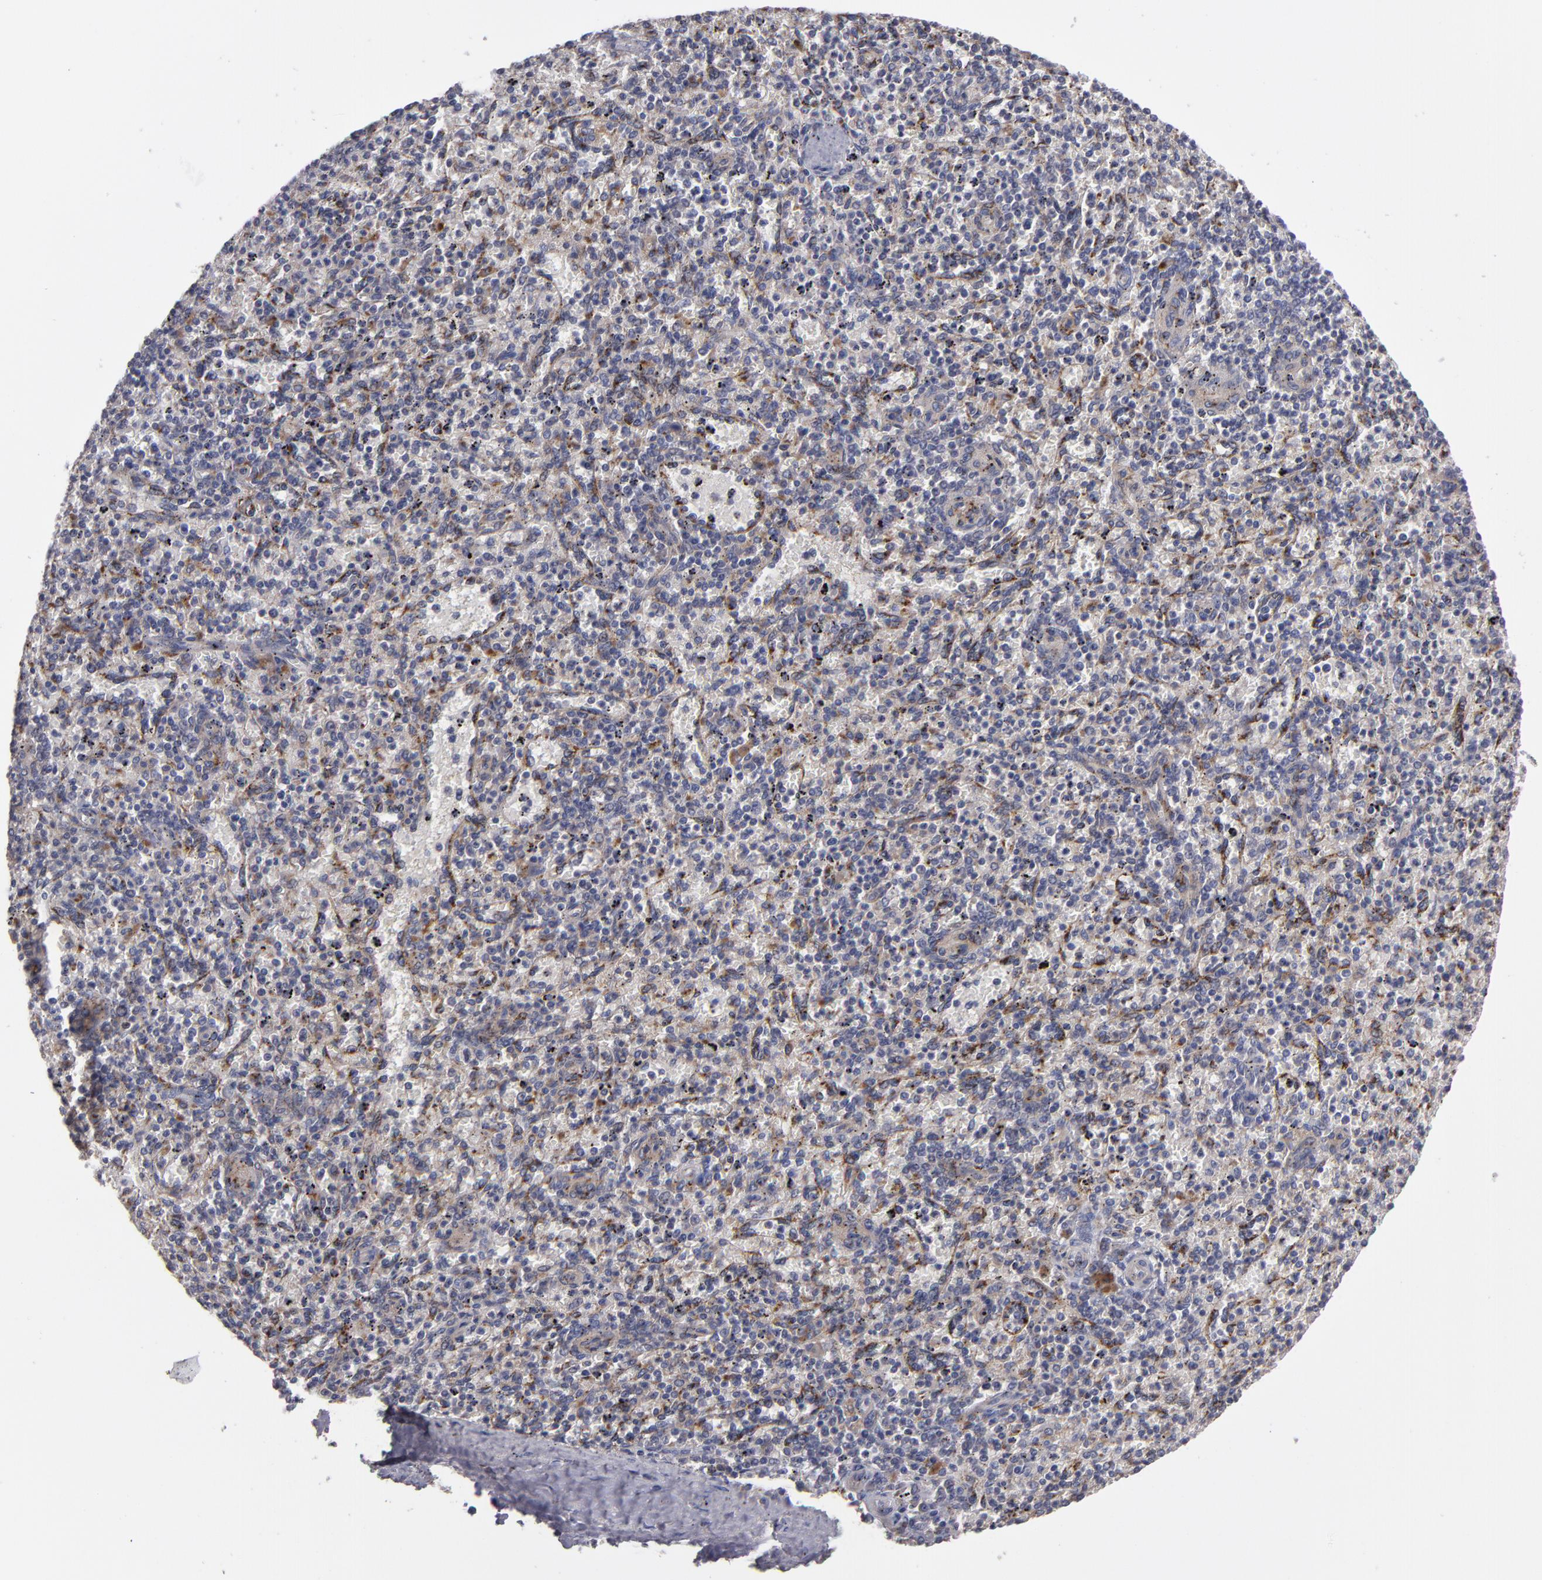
{"staining": {"intensity": "negative", "quantity": "none", "location": "none"}, "tissue": "spleen", "cell_type": "Cells in red pulp", "image_type": "normal", "snomed": [{"axis": "morphology", "description": "Normal tissue, NOS"}, {"axis": "topography", "description": "Spleen"}], "caption": "Immunohistochemistry (IHC) of normal human spleen displays no staining in cells in red pulp.", "gene": "CTSO", "patient": {"sex": "male", "age": 72}}